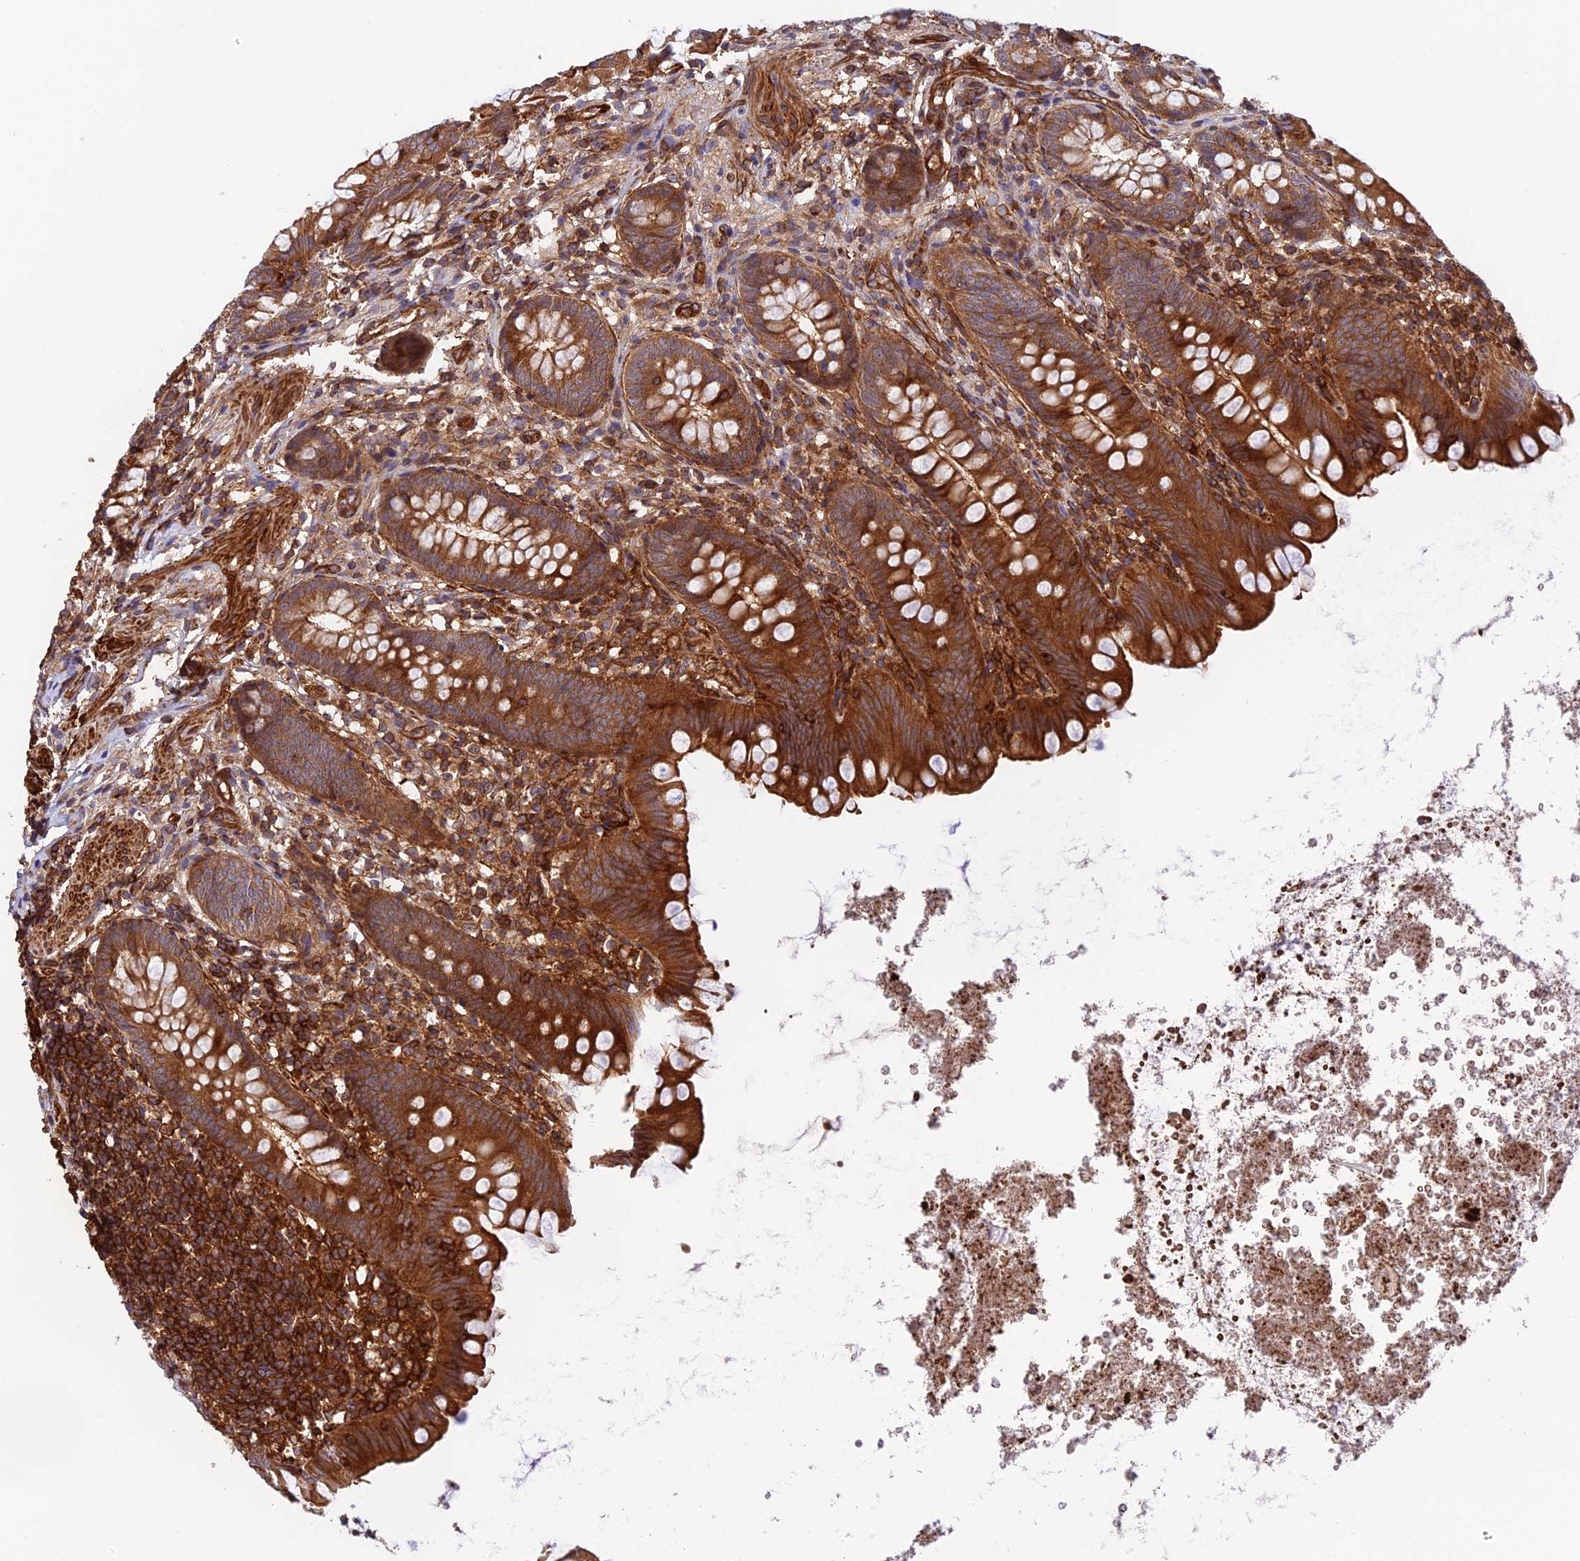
{"staining": {"intensity": "strong", "quantity": ">75%", "location": "cytoplasmic/membranous"}, "tissue": "appendix", "cell_type": "Glandular cells", "image_type": "normal", "snomed": [{"axis": "morphology", "description": "Normal tissue, NOS"}, {"axis": "topography", "description": "Appendix"}], "caption": "IHC (DAB (3,3'-diaminobenzidine)) staining of unremarkable human appendix exhibits strong cytoplasmic/membranous protein expression in about >75% of glandular cells.", "gene": "EVI5L", "patient": {"sex": "female", "age": 62}}